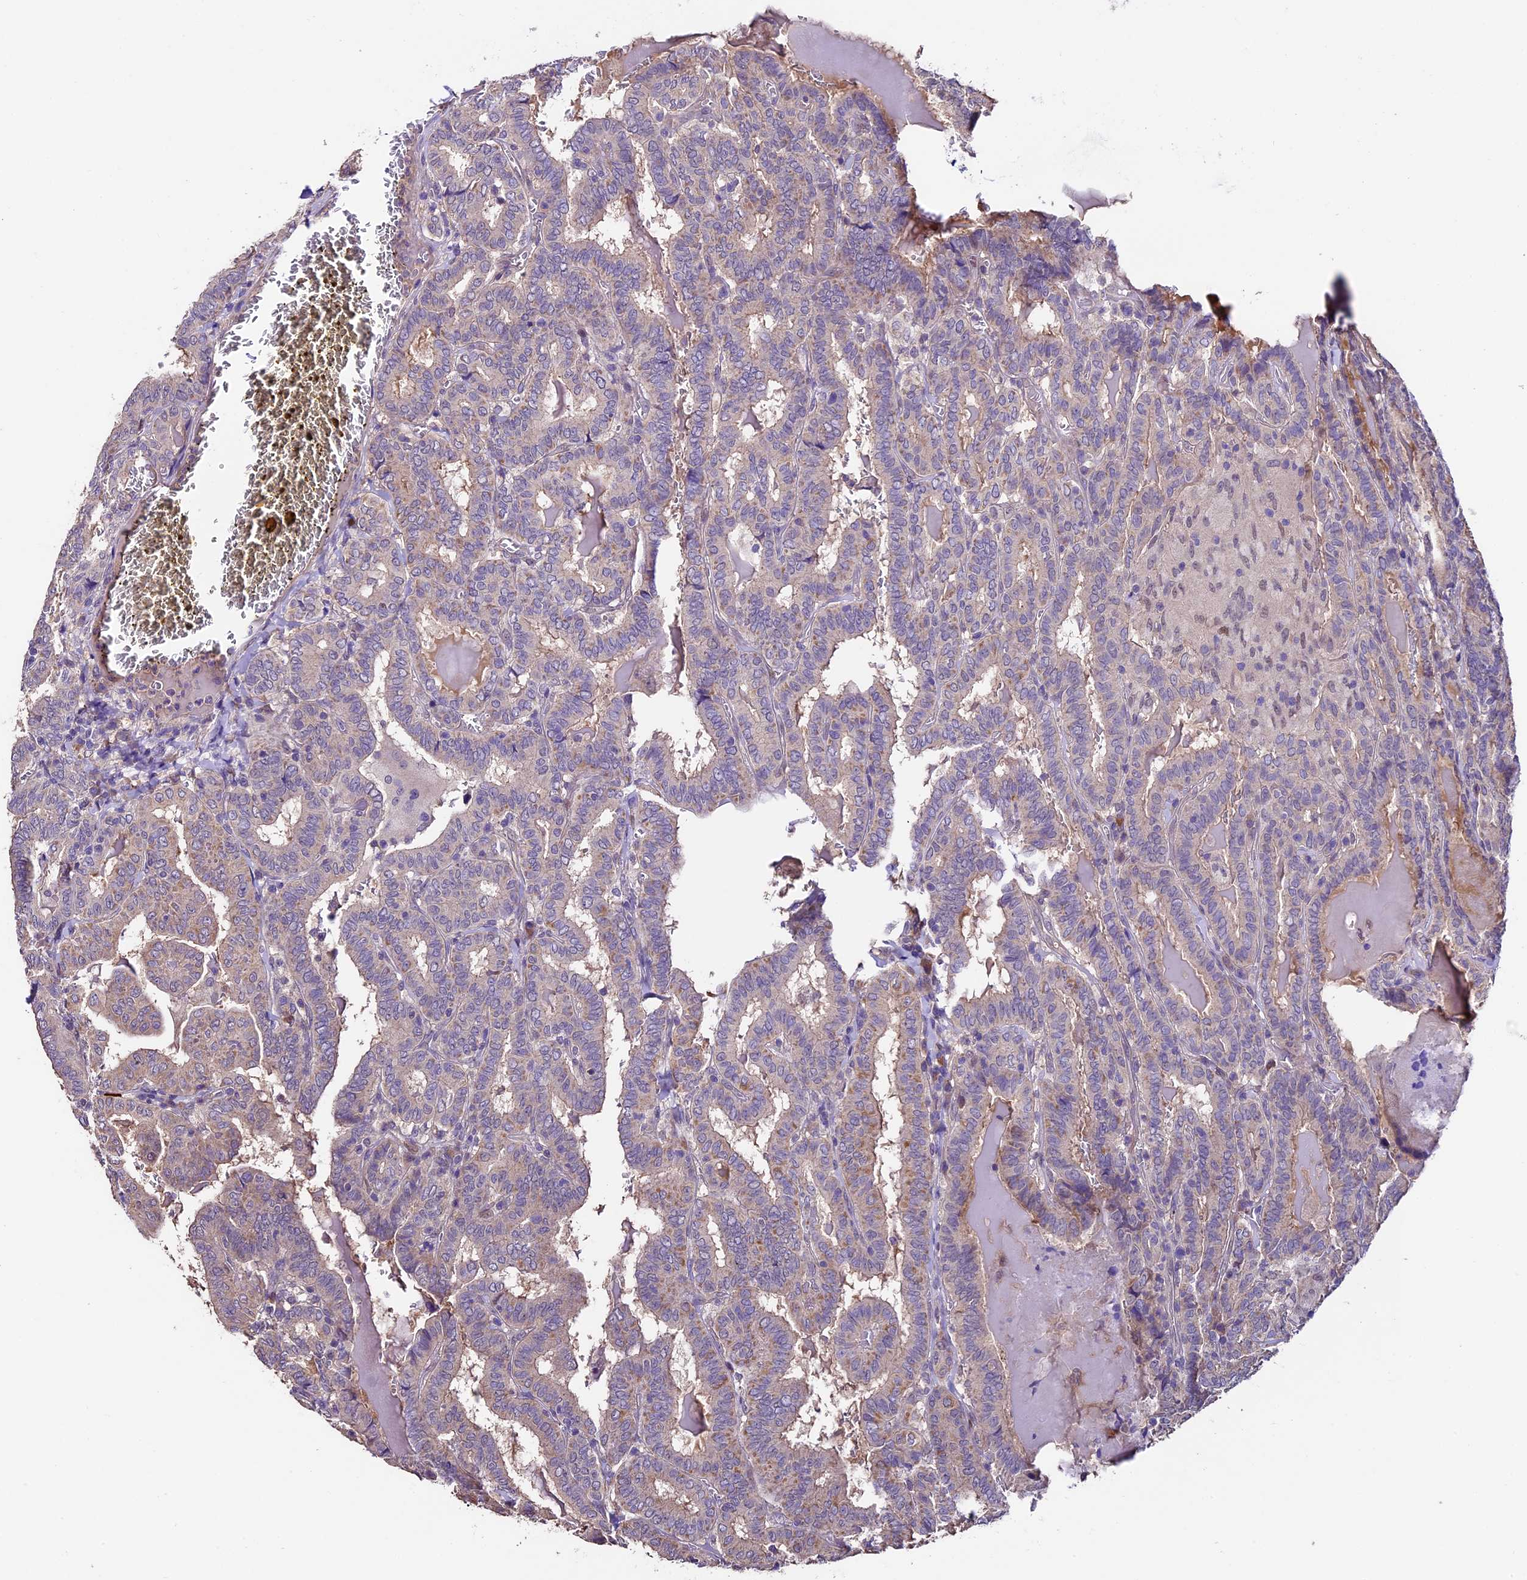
{"staining": {"intensity": "weak", "quantity": "<25%", "location": "cytoplasmic/membranous"}, "tissue": "thyroid cancer", "cell_type": "Tumor cells", "image_type": "cancer", "snomed": [{"axis": "morphology", "description": "Papillary adenocarcinoma, NOS"}, {"axis": "topography", "description": "Thyroid gland"}], "caption": "This is an IHC image of human thyroid papillary adenocarcinoma. There is no expression in tumor cells.", "gene": "SBNO2", "patient": {"sex": "female", "age": 72}}